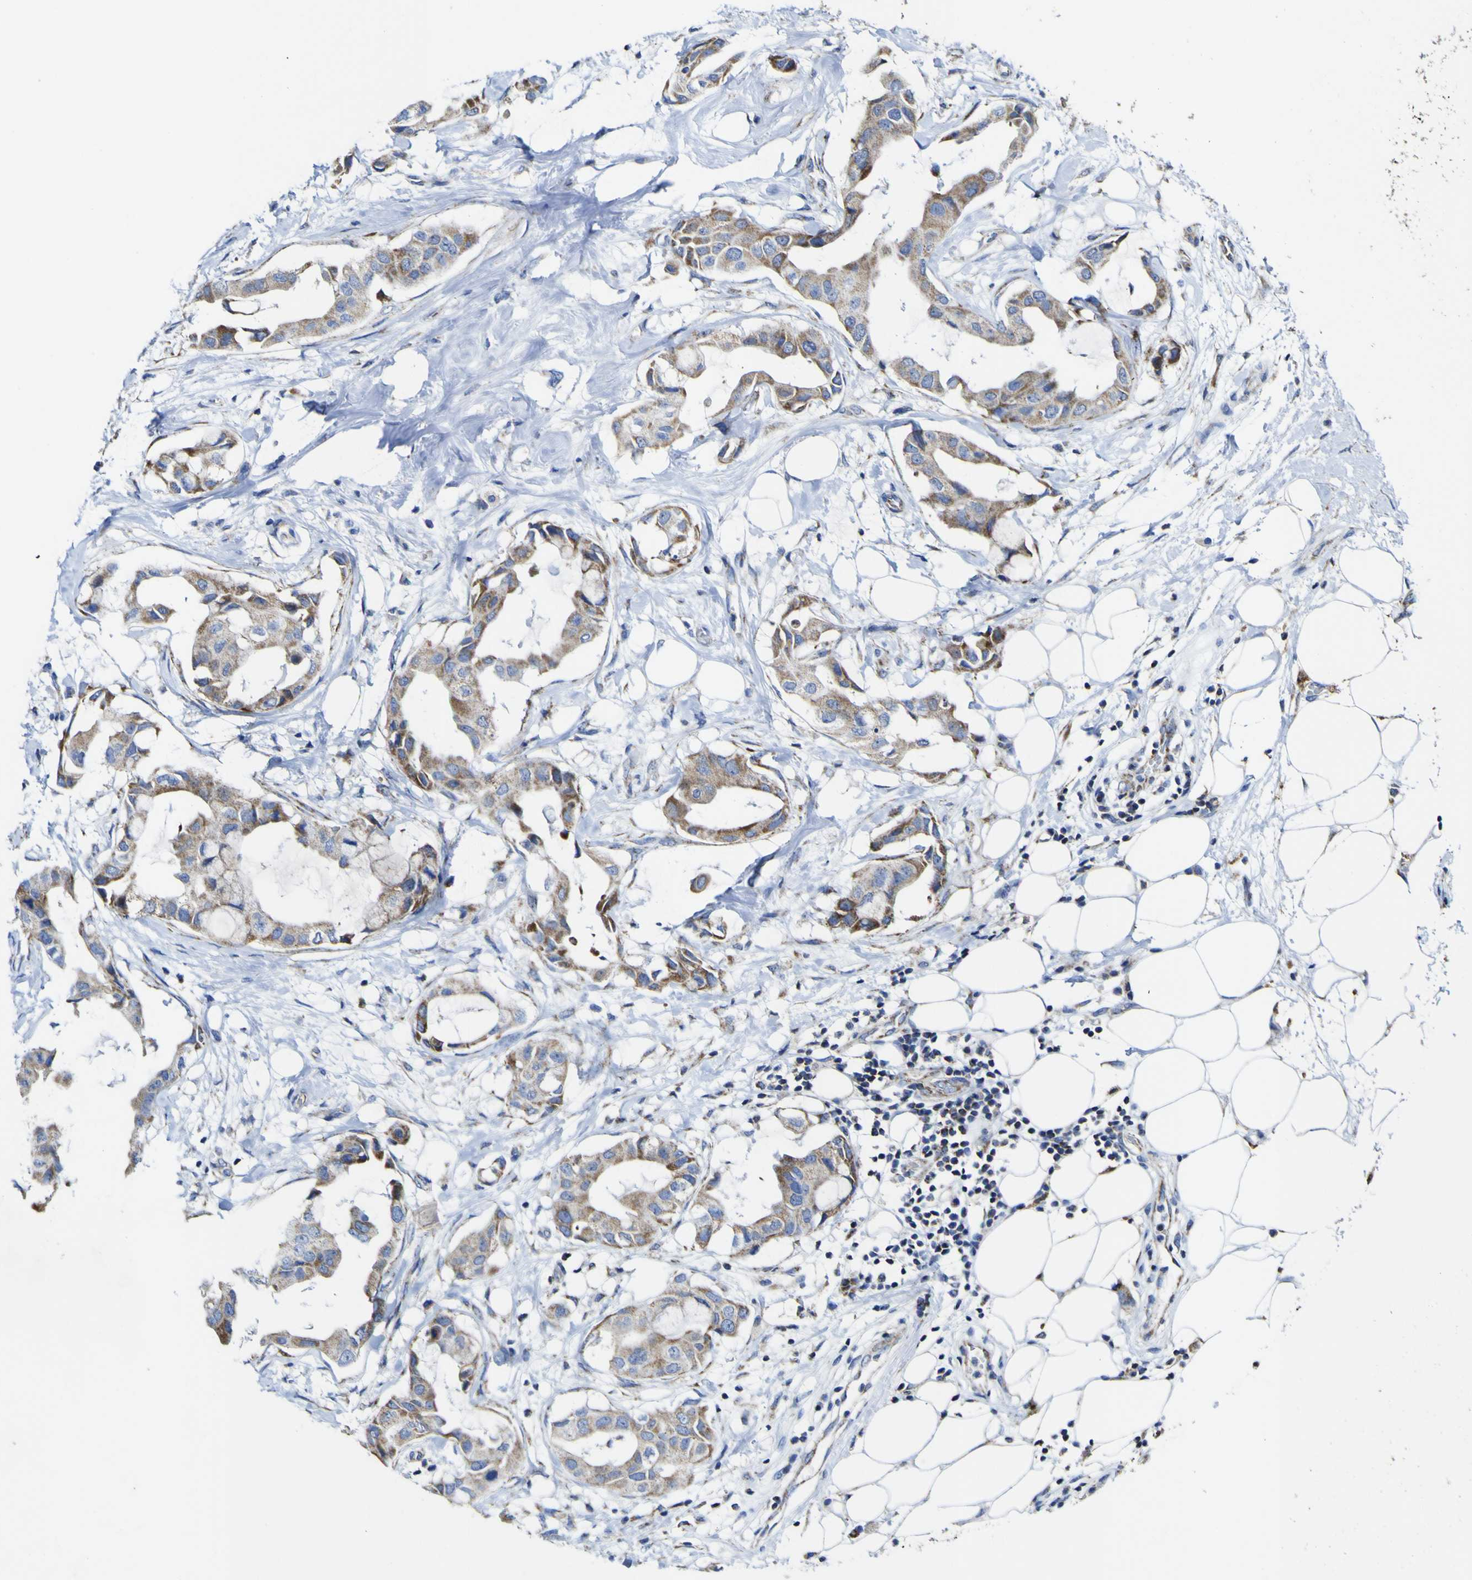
{"staining": {"intensity": "moderate", "quantity": ">75%", "location": "cytoplasmic/membranous"}, "tissue": "breast cancer", "cell_type": "Tumor cells", "image_type": "cancer", "snomed": [{"axis": "morphology", "description": "Duct carcinoma"}, {"axis": "topography", "description": "Breast"}], "caption": "Protein analysis of intraductal carcinoma (breast) tissue displays moderate cytoplasmic/membranous expression in about >75% of tumor cells. The staining is performed using DAB (3,3'-diaminobenzidine) brown chromogen to label protein expression. The nuclei are counter-stained blue using hematoxylin.", "gene": "CCDC90B", "patient": {"sex": "female", "age": 40}}